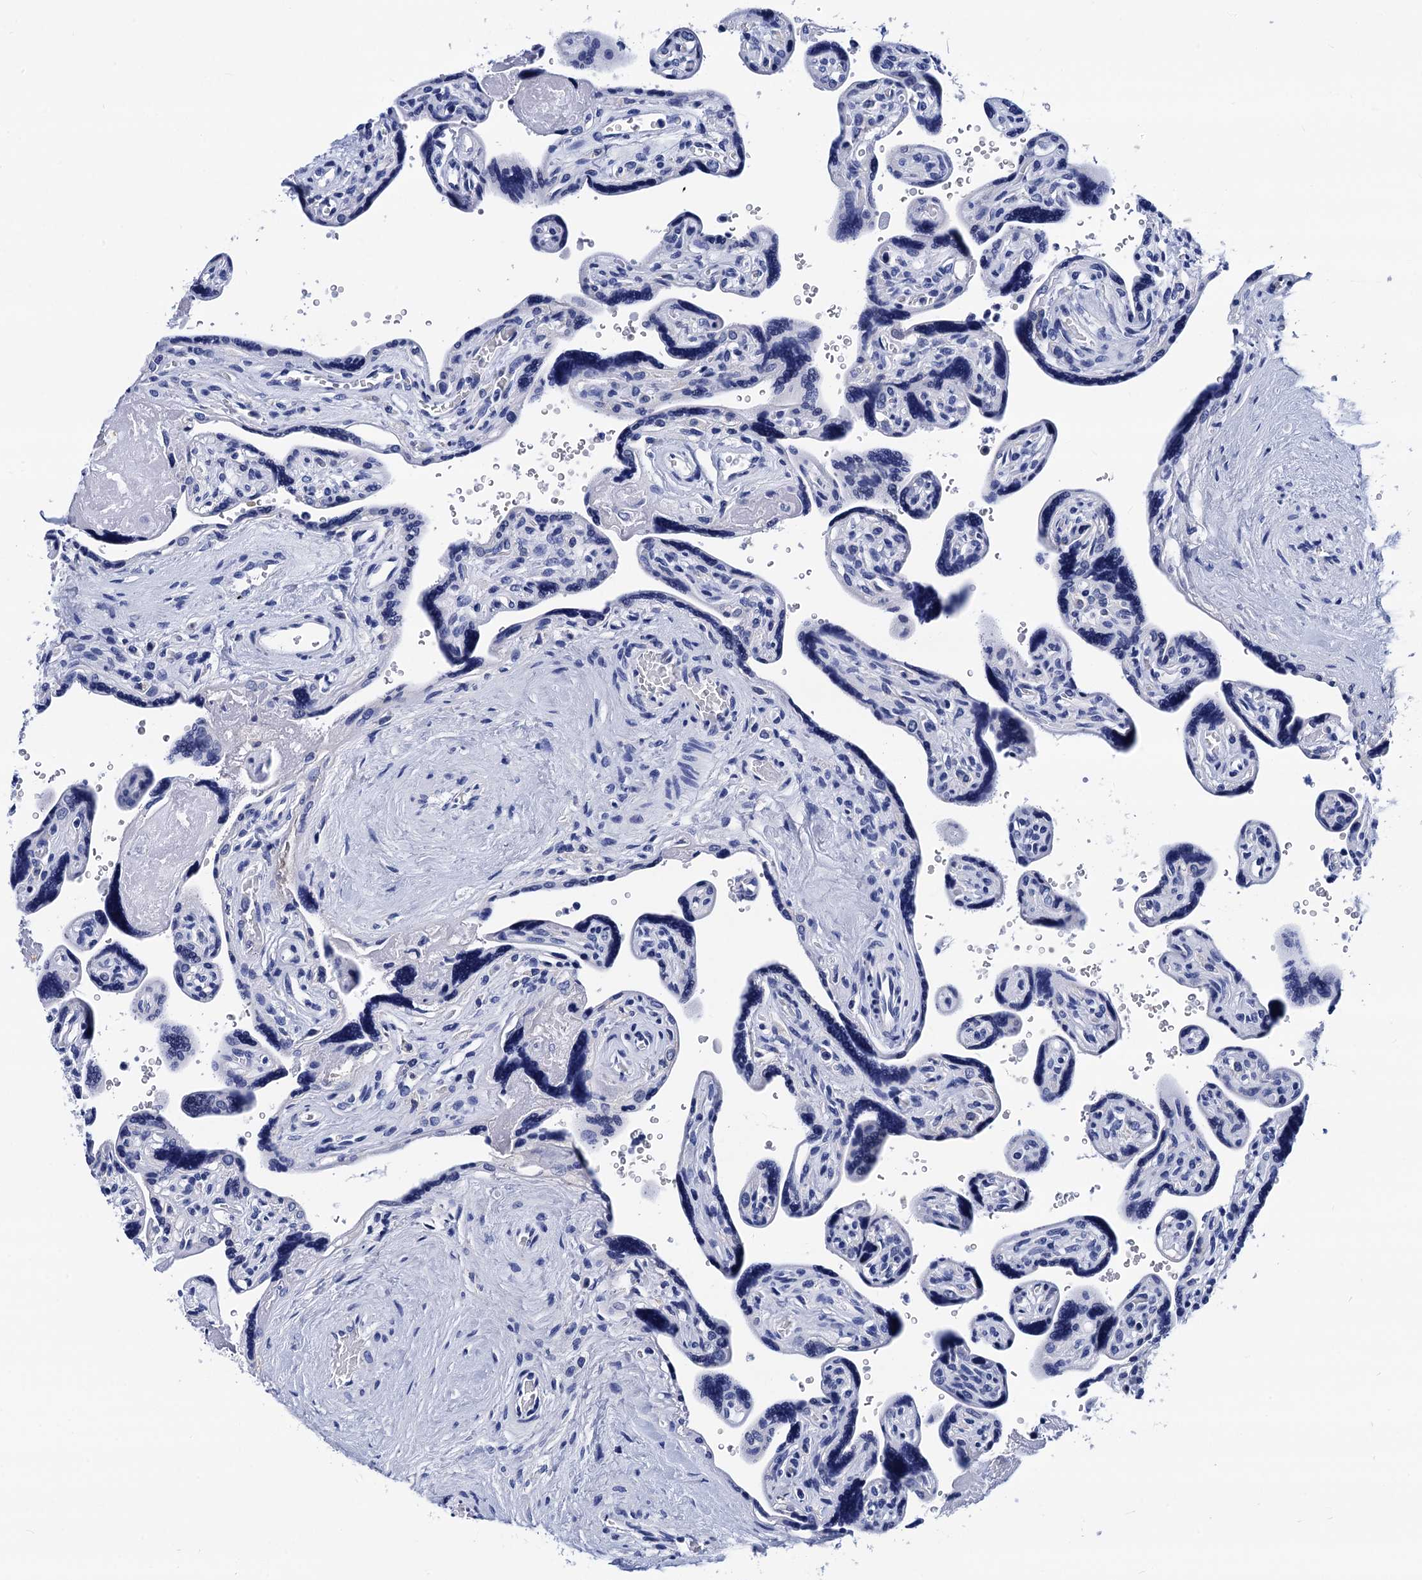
{"staining": {"intensity": "negative", "quantity": "none", "location": "none"}, "tissue": "placenta", "cell_type": "Decidual cells", "image_type": "normal", "snomed": [{"axis": "morphology", "description": "Normal tissue, NOS"}, {"axis": "topography", "description": "Placenta"}], "caption": "The image shows no significant staining in decidual cells of placenta.", "gene": "MYBPC3", "patient": {"sex": "female", "age": 39}}